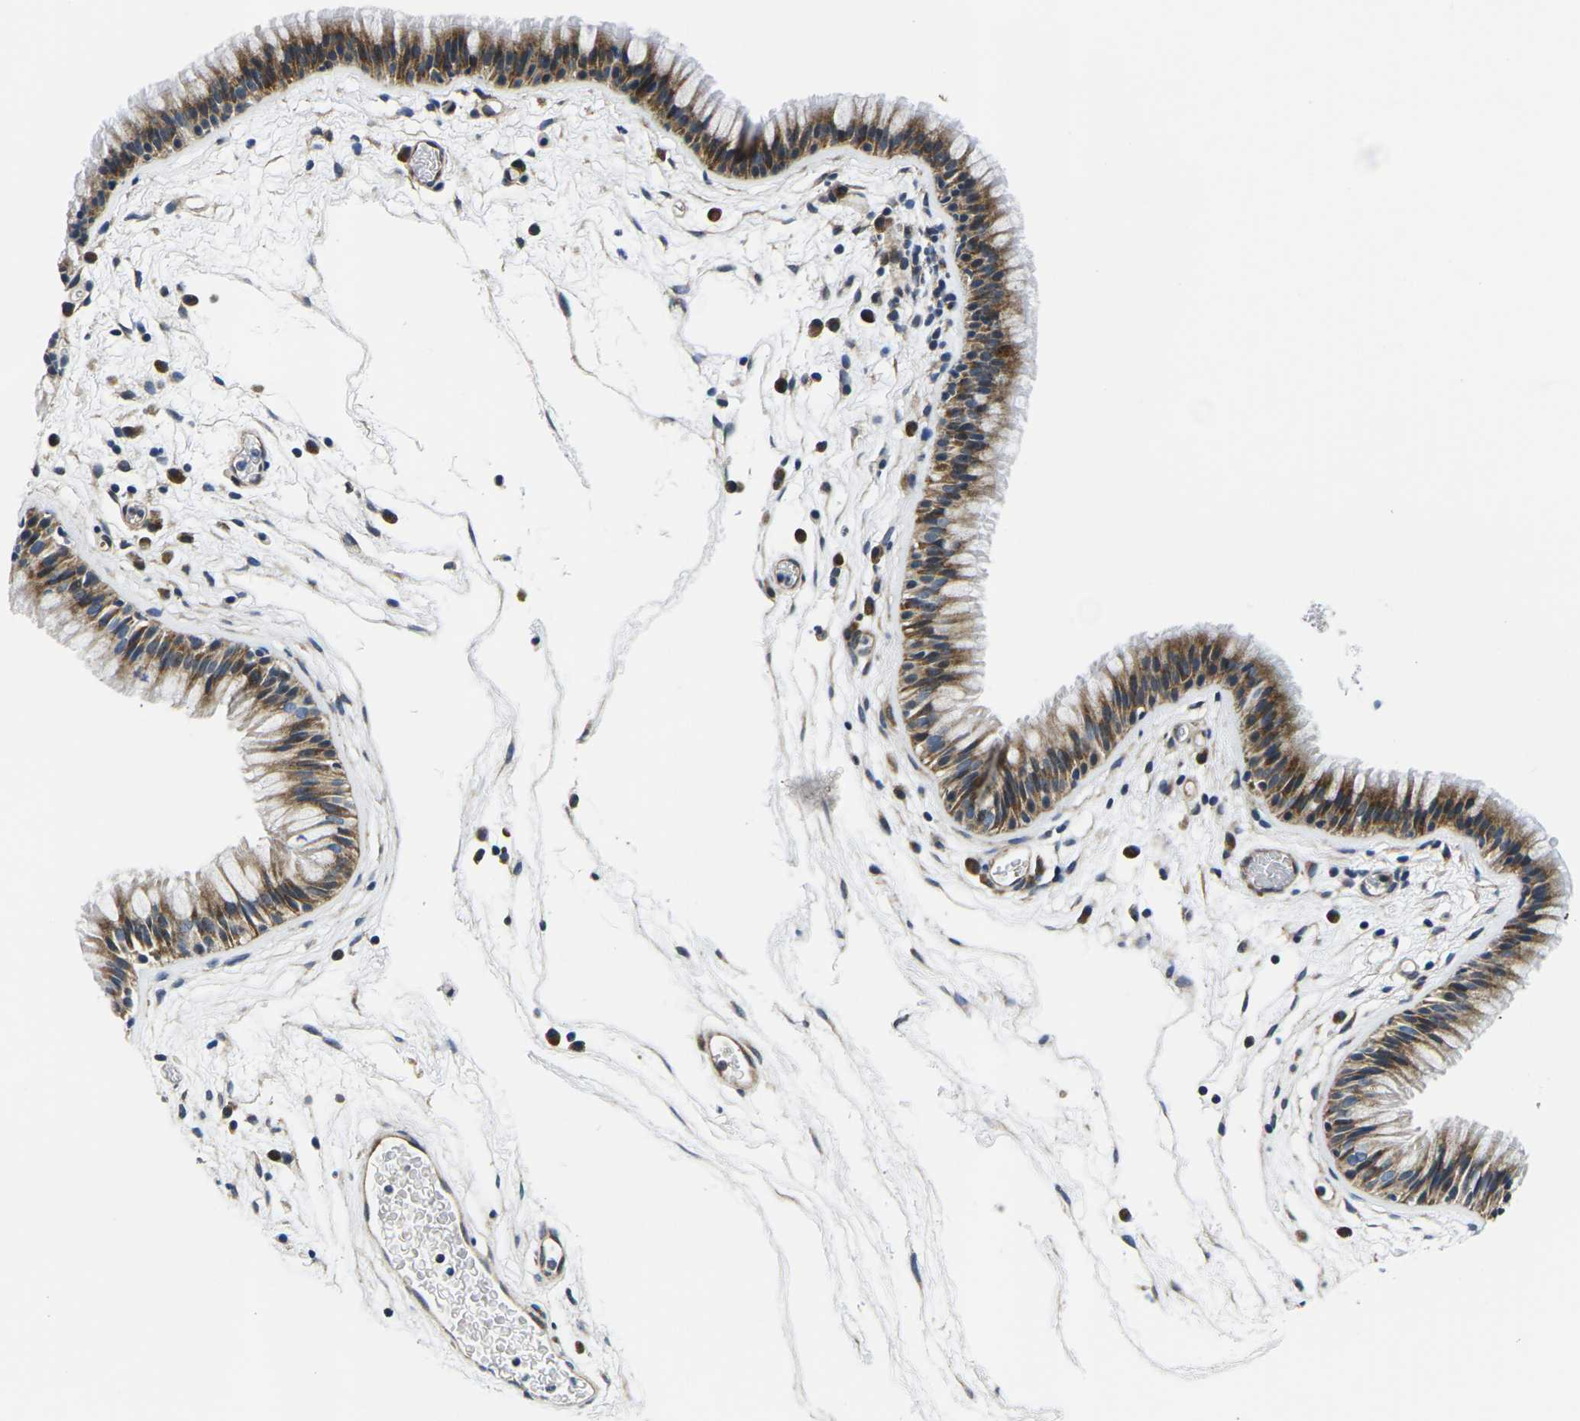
{"staining": {"intensity": "moderate", "quantity": ">75%", "location": "cytoplasmic/membranous"}, "tissue": "nasopharynx", "cell_type": "Respiratory epithelial cells", "image_type": "normal", "snomed": [{"axis": "morphology", "description": "Normal tissue, NOS"}, {"axis": "morphology", "description": "Inflammation, NOS"}, {"axis": "topography", "description": "Nasopharynx"}], "caption": "A micrograph of human nasopharynx stained for a protein displays moderate cytoplasmic/membranous brown staining in respiratory epithelial cells. (brown staining indicates protein expression, while blue staining denotes nuclei).", "gene": "EIF4E", "patient": {"sex": "male", "age": 48}}